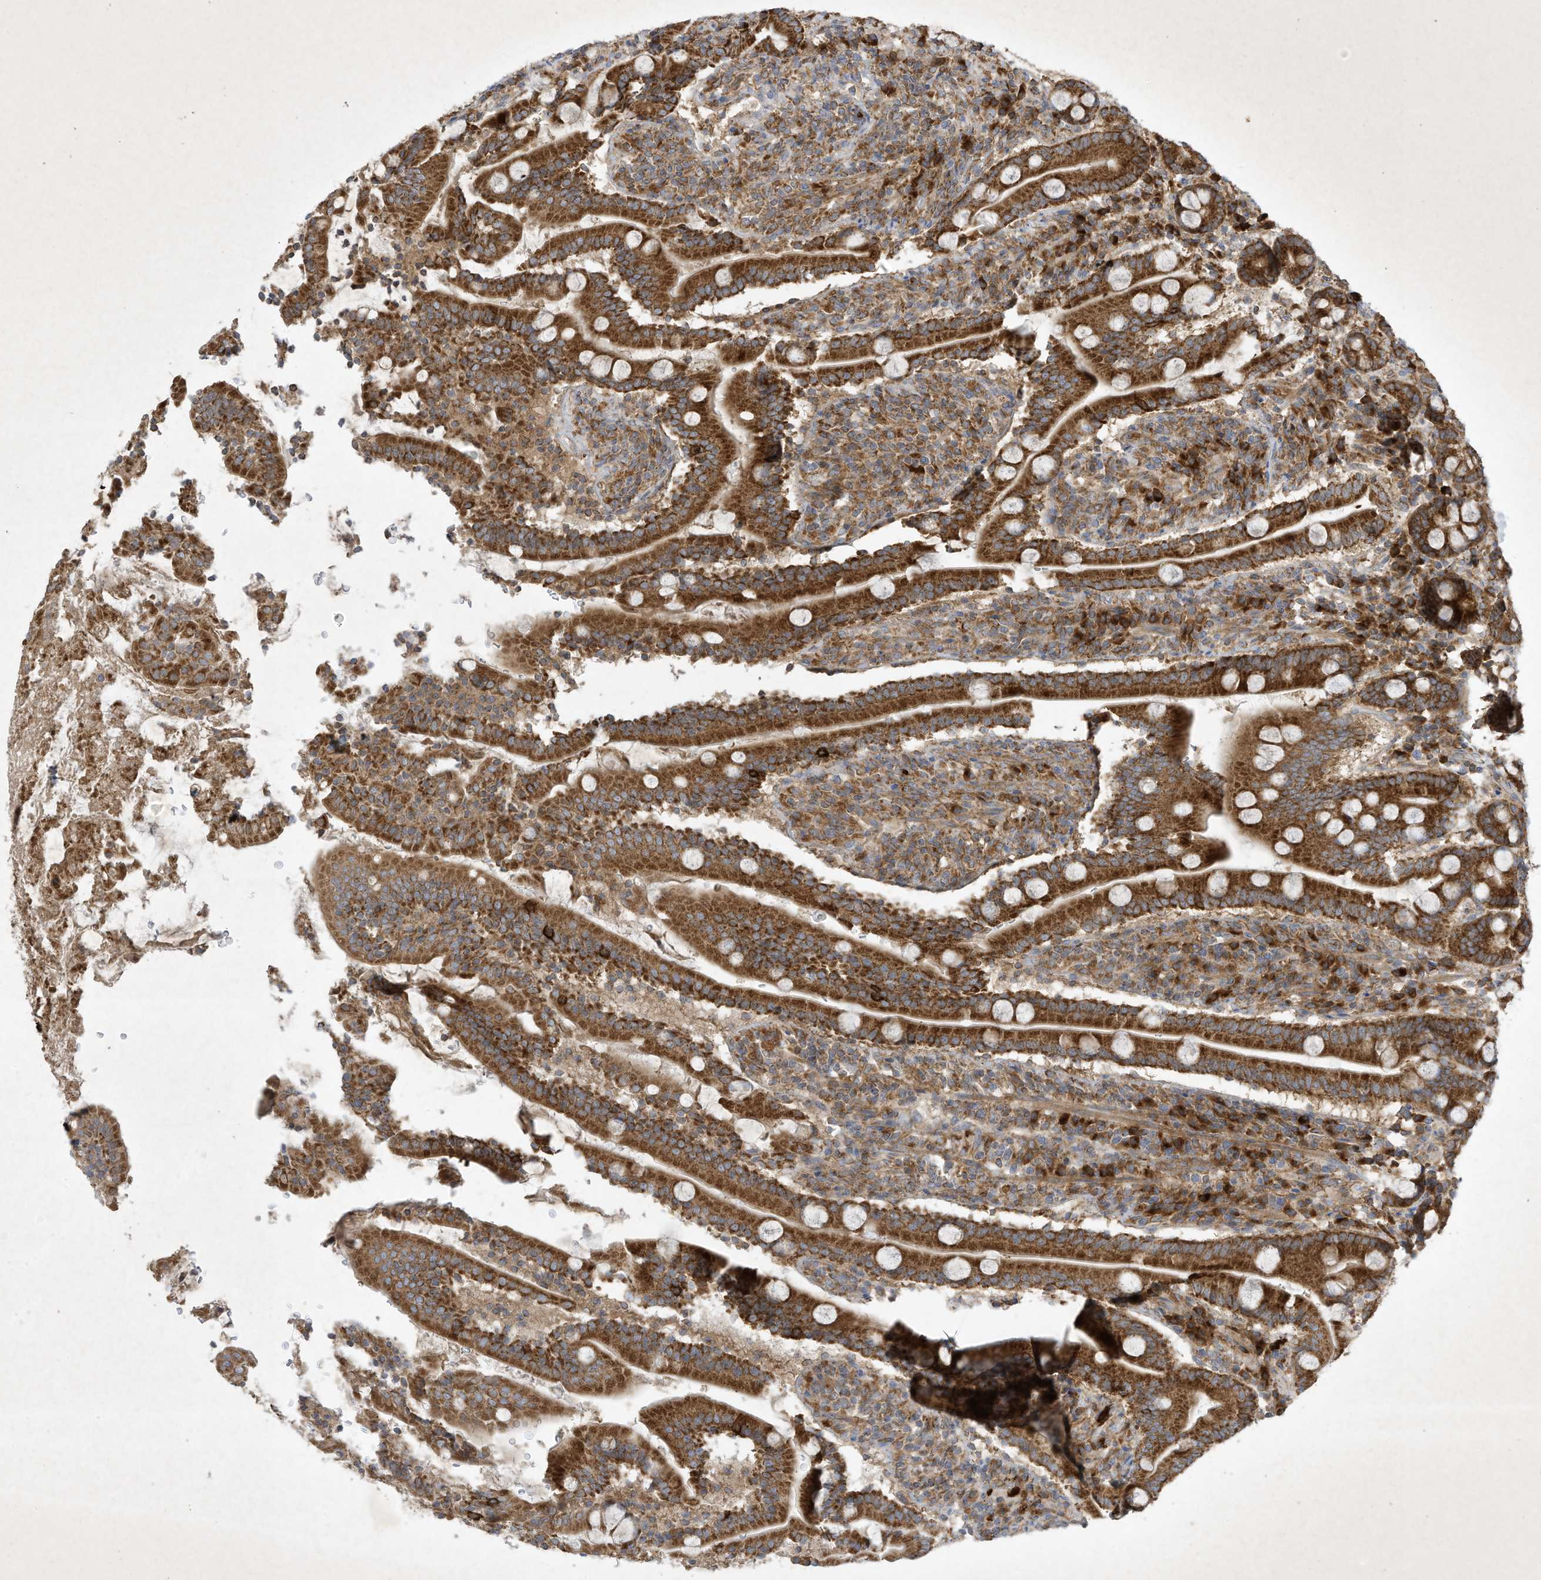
{"staining": {"intensity": "strong", "quantity": ">75%", "location": "cytoplasmic/membranous"}, "tissue": "duodenum", "cell_type": "Glandular cells", "image_type": "normal", "snomed": [{"axis": "morphology", "description": "Normal tissue, NOS"}, {"axis": "topography", "description": "Duodenum"}], "caption": "Protein staining by IHC exhibits strong cytoplasmic/membranous staining in about >75% of glandular cells in unremarkable duodenum. (DAB (3,3'-diaminobenzidine) = brown stain, brightfield microscopy at high magnification).", "gene": "SYNJ2", "patient": {"sex": "male", "age": 35}}